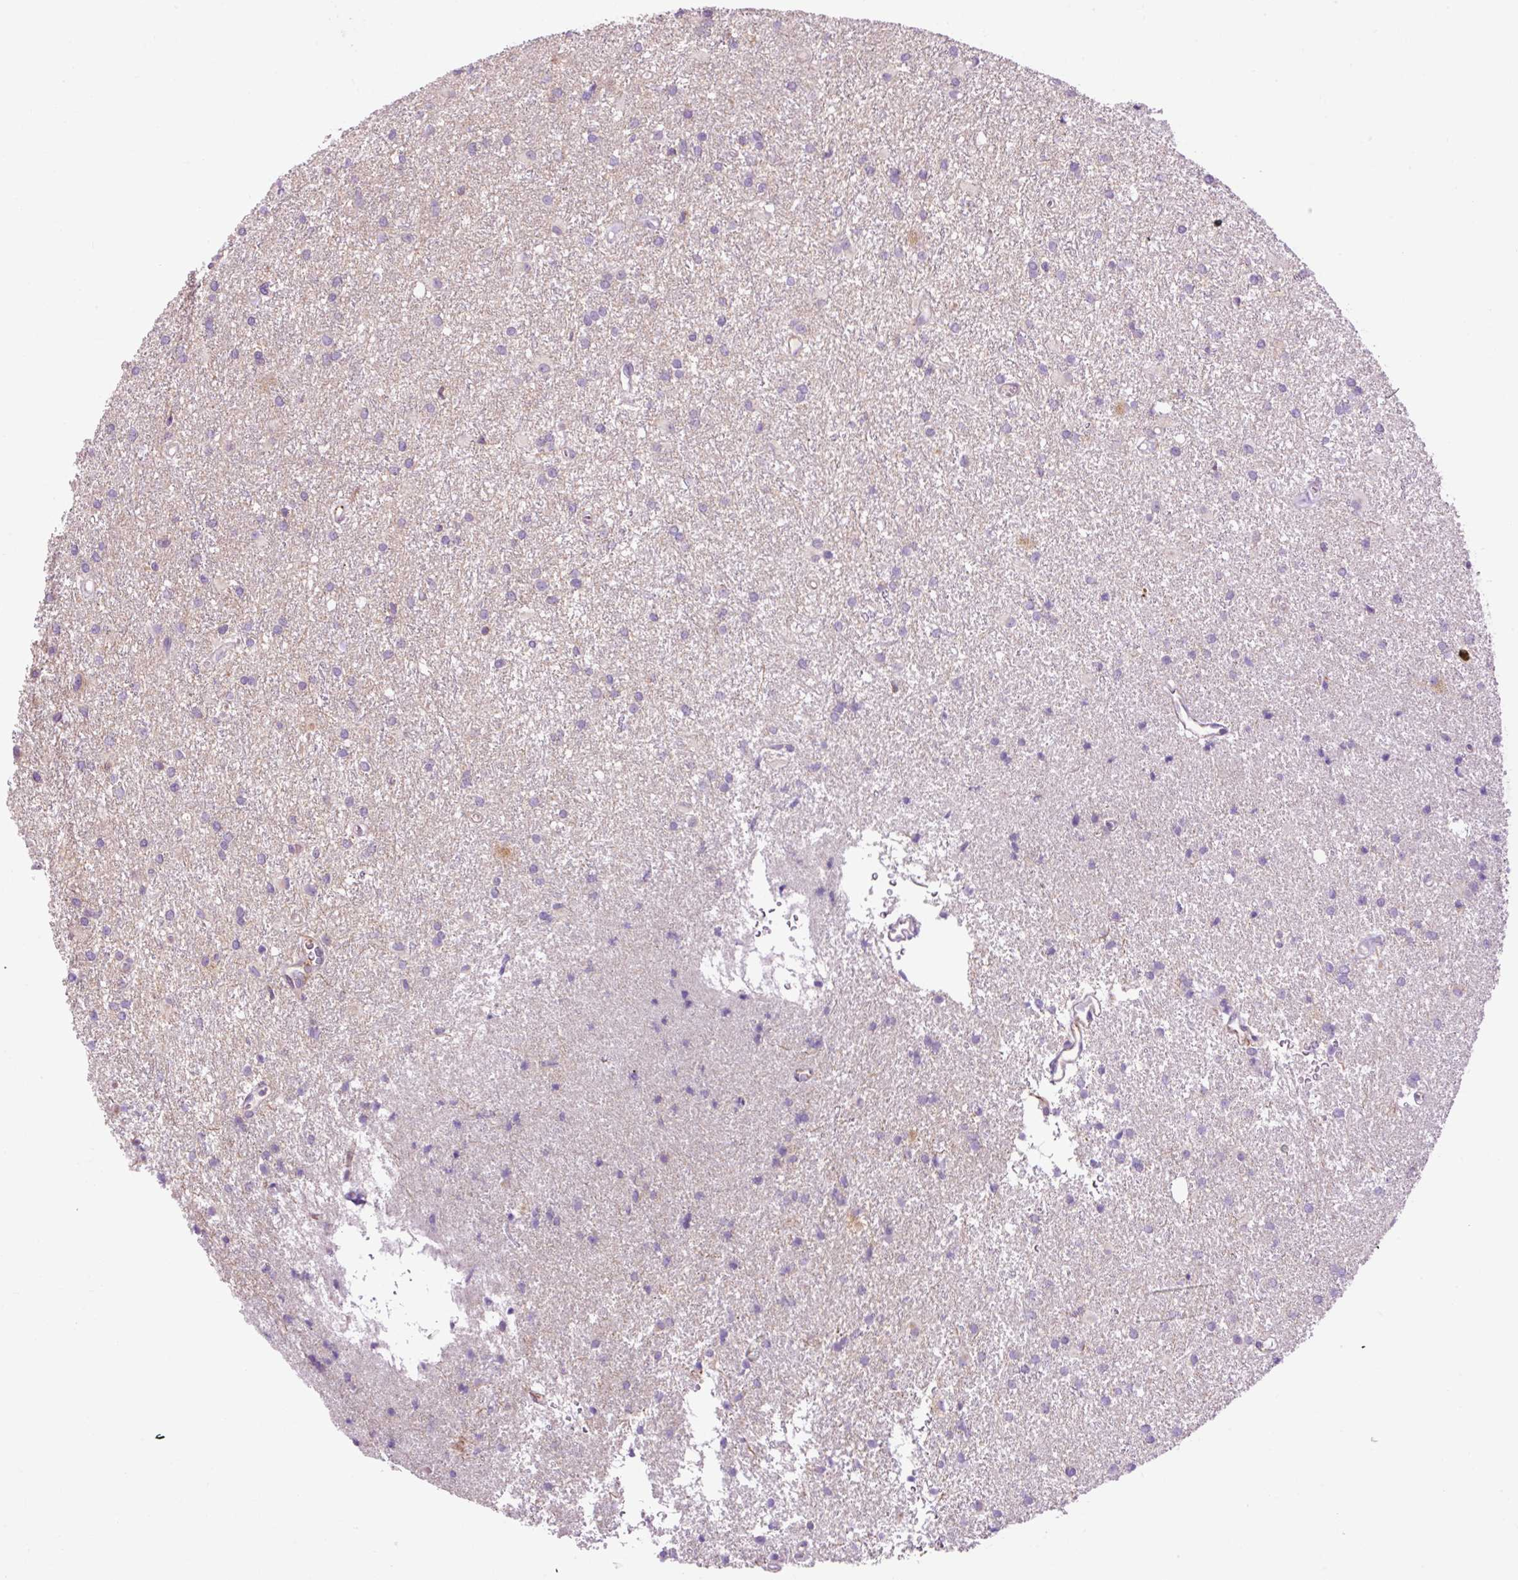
{"staining": {"intensity": "negative", "quantity": "none", "location": "none"}, "tissue": "glioma", "cell_type": "Tumor cells", "image_type": "cancer", "snomed": [{"axis": "morphology", "description": "Glioma, malignant, High grade"}, {"axis": "topography", "description": "Brain"}], "caption": "An image of human malignant high-grade glioma is negative for staining in tumor cells.", "gene": "CD83", "patient": {"sex": "female", "age": 50}}